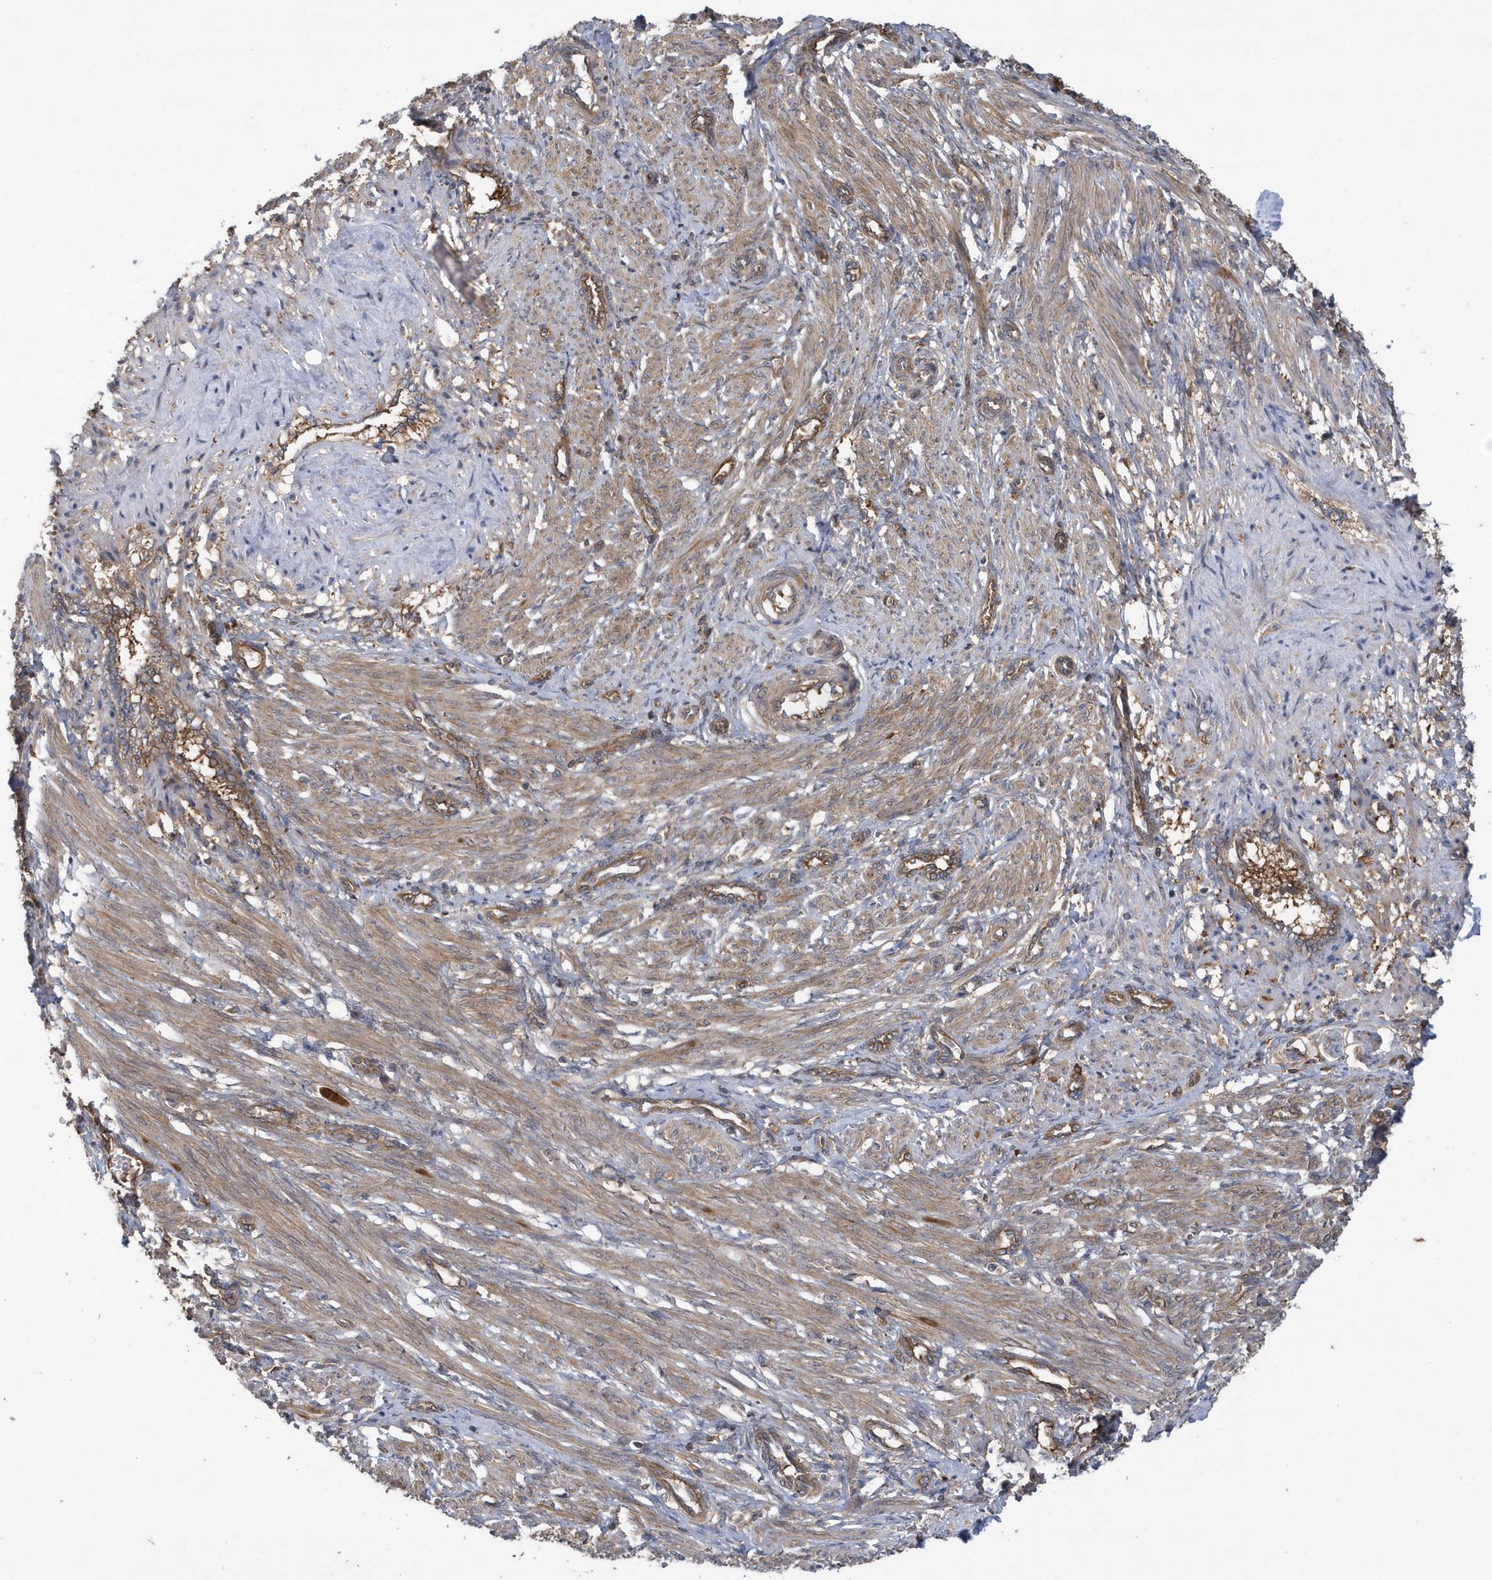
{"staining": {"intensity": "moderate", "quantity": ">75%", "location": "cytoplasmic/membranous"}, "tissue": "smooth muscle", "cell_type": "Smooth muscle cells", "image_type": "normal", "snomed": [{"axis": "morphology", "description": "Normal tissue, NOS"}, {"axis": "topography", "description": "Endometrium"}], "caption": "IHC of benign human smooth muscle demonstrates medium levels of moderate cytoplasmic/membranous expression in about >75% of smooth muscle cells.", "gene": "PAICS", "patient": {"sex": "female", "age": 33}}